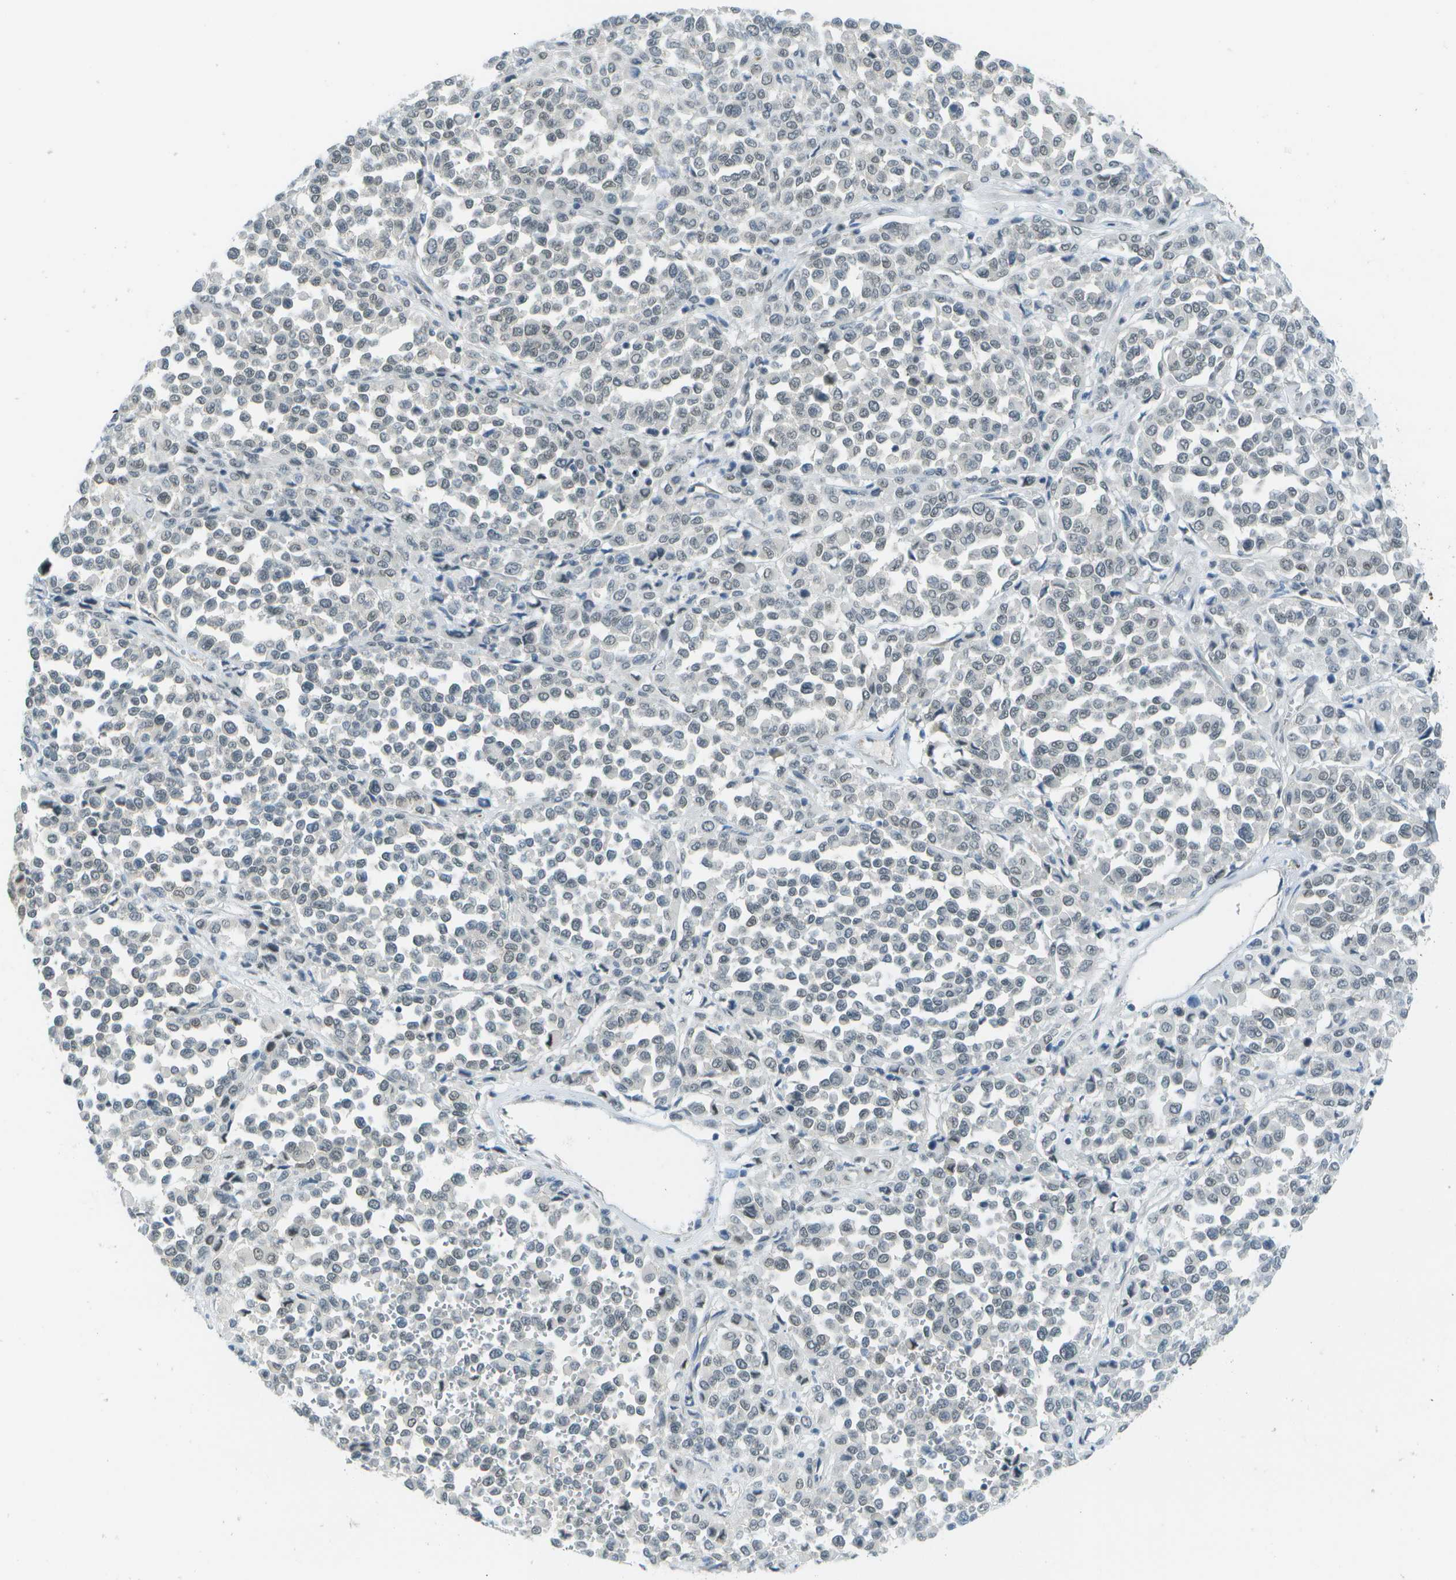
{"staining": {"intensity": "weak", "quantity": "<25%", "location": "nuclear"}, "tissue": "melanoma", "cell_type": "Tumor cells", "image_type": "cancer", "snomed": [{"axis": "morphology", "description": "Malignant melanoma, Metastatic site"}, {"axis": "topography", "description": "Pancreas"}], "caption": "Tumor cells show no significant staining in malignant melanoma (metastatic site).", "gene": "ARID1B", "patient": {"sex": "female", "age": 30}}